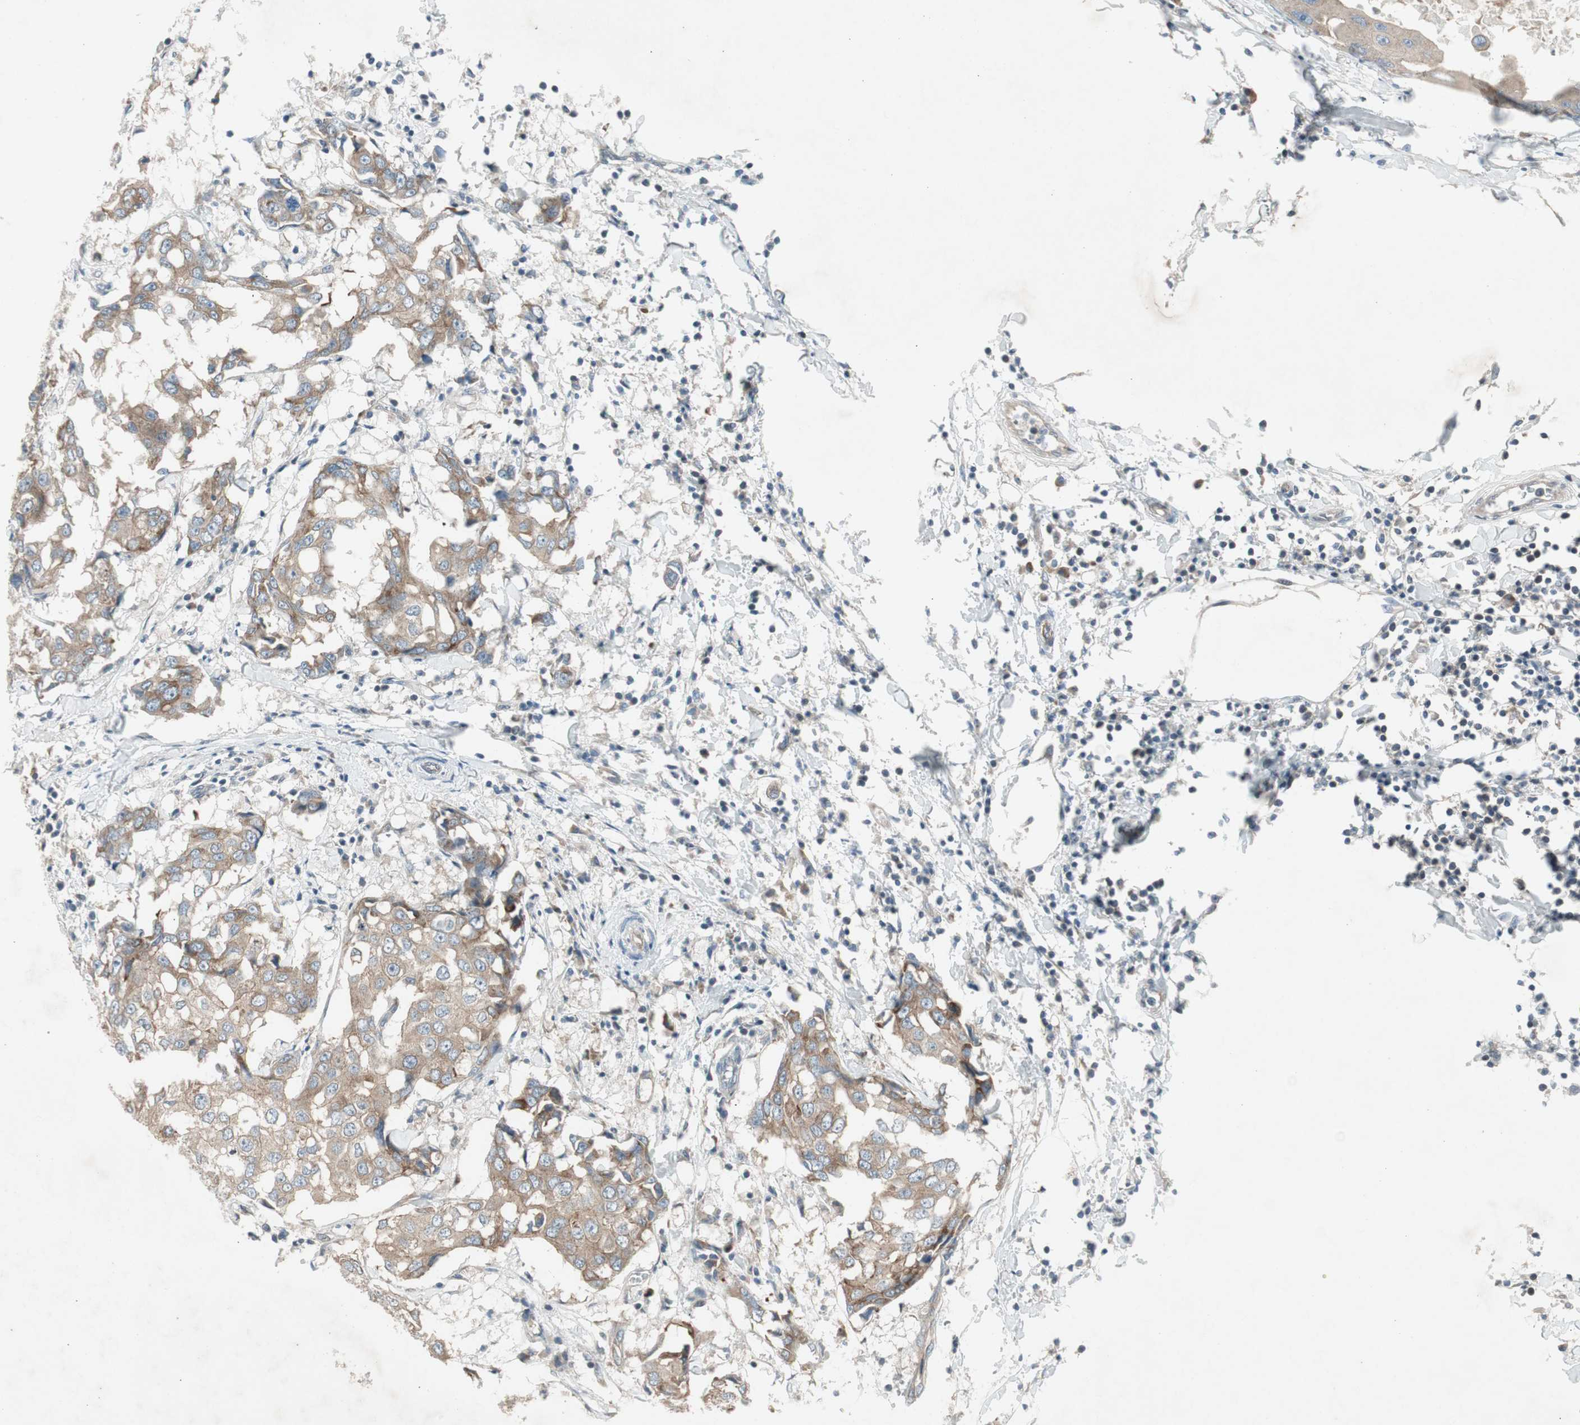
{"staining": {"intensity": "weak", "quantity": ">75%", "location": "cytoplasmic/membranous"}, "tissue": "breast cancer", "cell_type": "Tumor cells", "image_type": "cancer", "snomed": [{"axis": "morphology", "description": "Duct carcinoma"}, {"axis": "topography", "description": "Breast"}], "caption": "A photomicrograph of intraductal carcinoma (breast) stained for a protein reveals weak cytoplasmic/membranous brown staining in tumor cells.", "gene": "PANK2", "patient": {"sex": "female", "age": 27}}